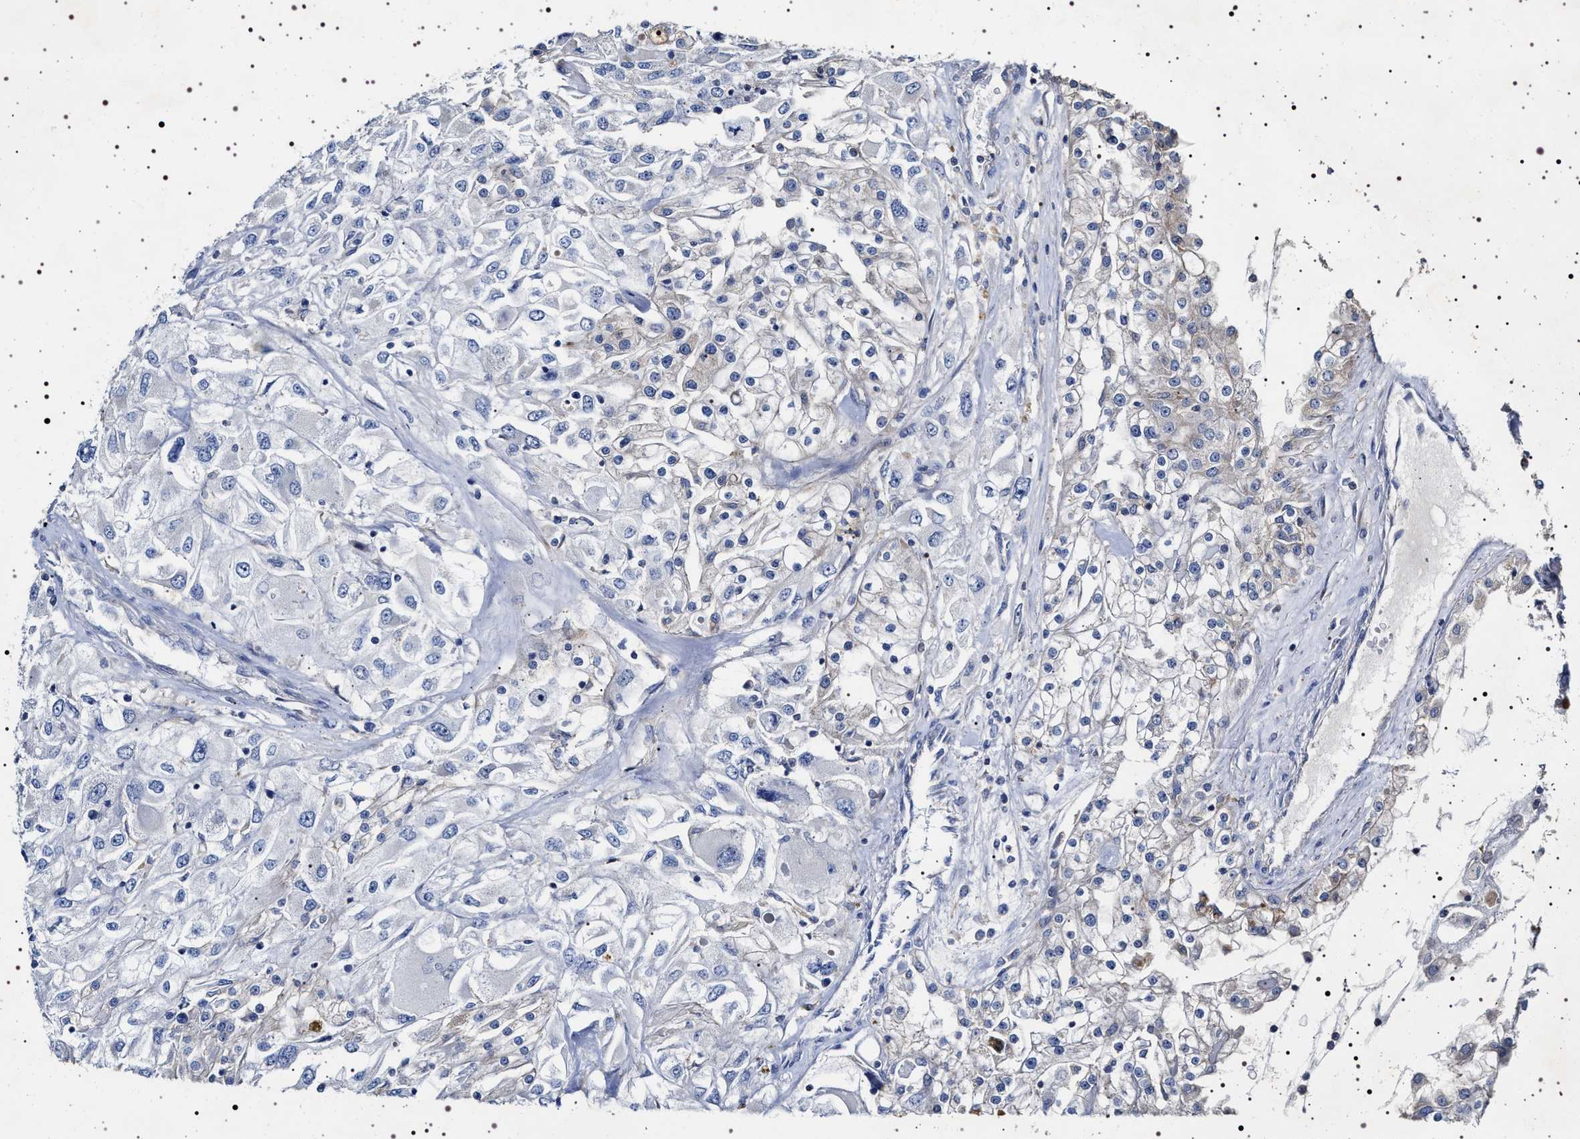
{"staining": {"intensity": "negative", "quantity": "none", "location": "none"}, "tissue": "renal cancer", "cell_type": "Tumor cells", "image_type": "cancer", "snomed": [{"axis": "morphology", "description": "Adenocarcinoma, NOS"}, {"axis": "topography", "description": "Kidney"}], "caption": "Tumor cells are negative for brown protein staining in renal cancer.", "gene": "NAALADL2", "patient": {"sex": "female", "age": 52}}